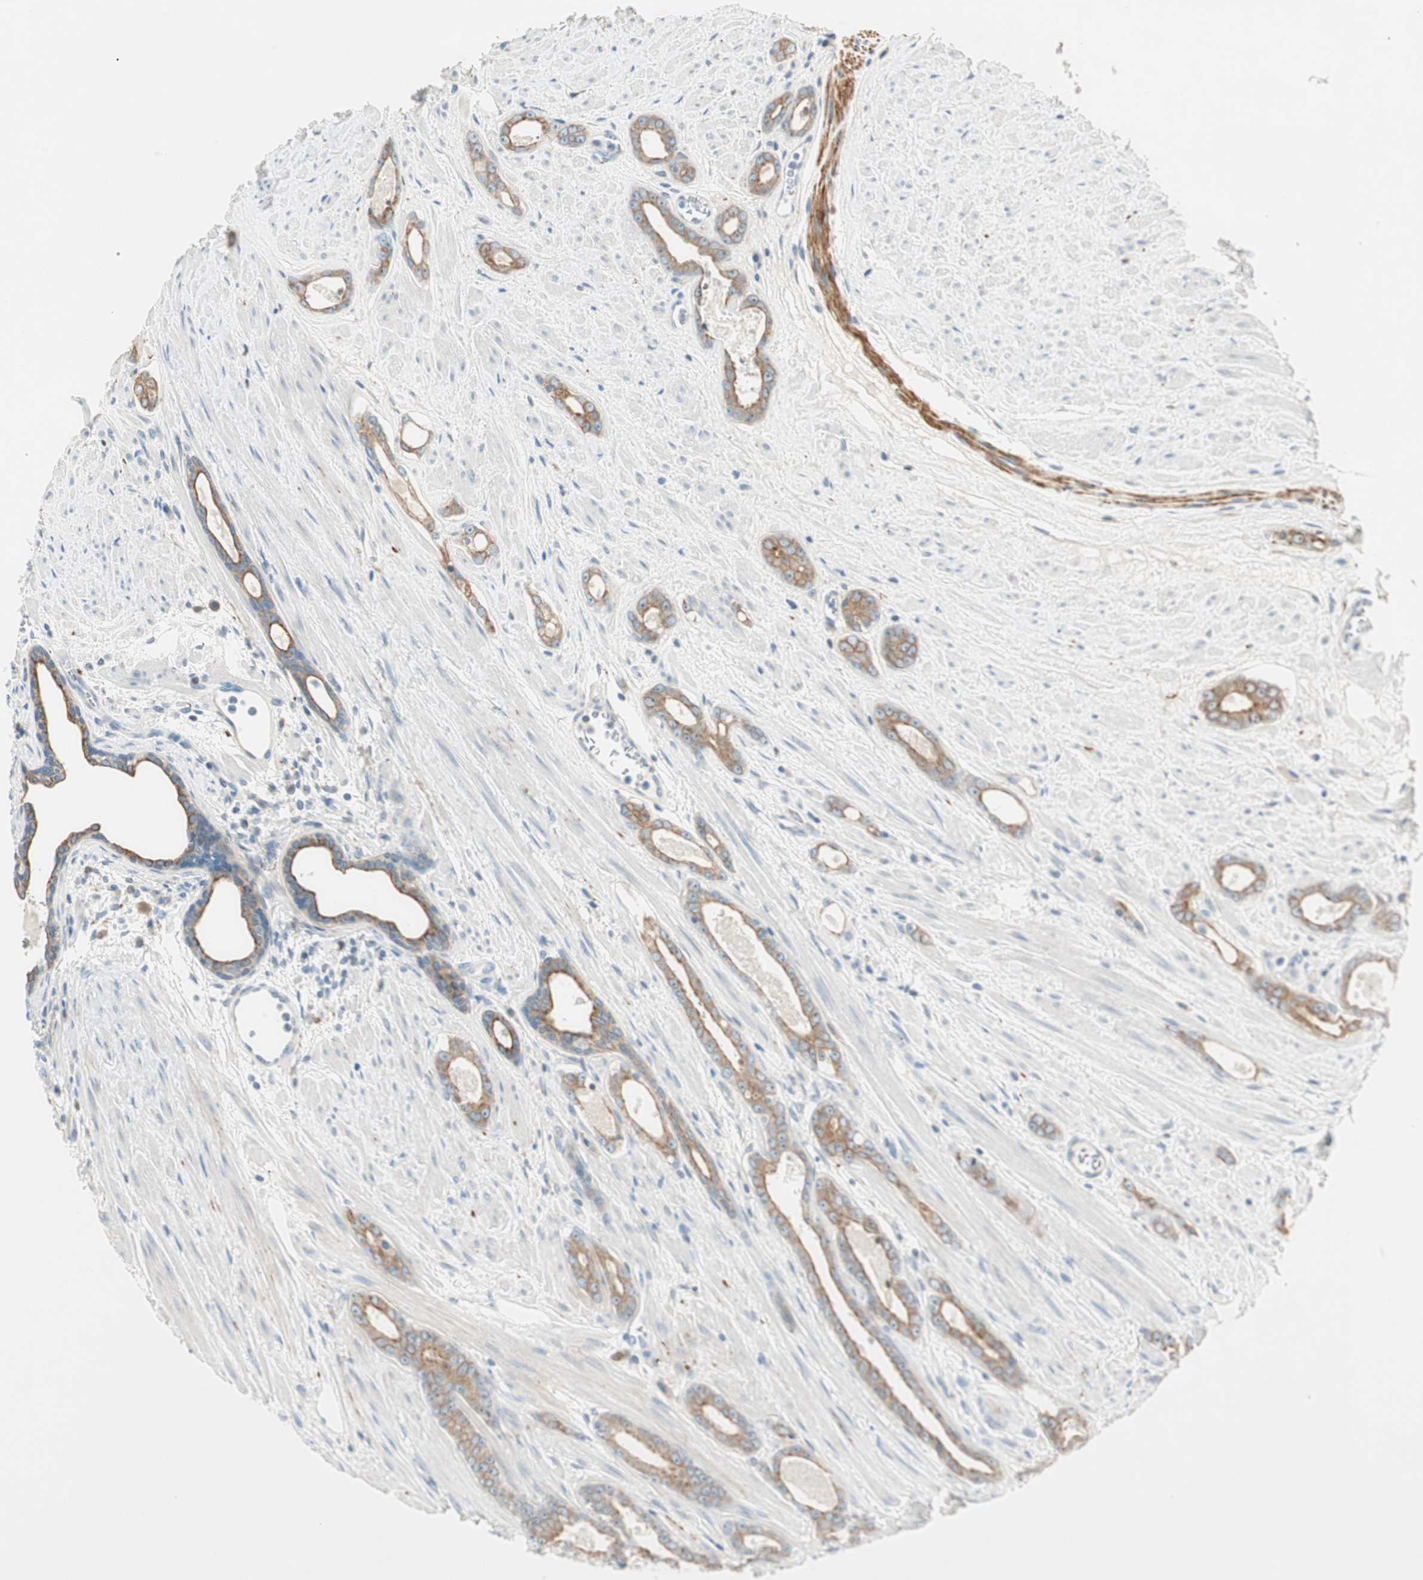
{"staining": {"intensity": "moderate", "quantity": ">75%", "location": "cytoplasmic/membranous"}, "tissue": "prostate cancer", "cell_type": "Tumor cells", "image_type": "cancer", "snomed": [{"axis": "morphology", "description": "Adenocarcinoma, Low grade"}, {"axis": "topography", "description": "Prostate"}], "caption": "Adenocarcinoma (low-grade) (prostate) tissue exhibits moderate cytoplasmic/membranous positivity in about >75% of tumor cells, visualized by immunohistochemistry.", "gene": "GNAO1", "patient": {"sex": "male", "age": 57}}